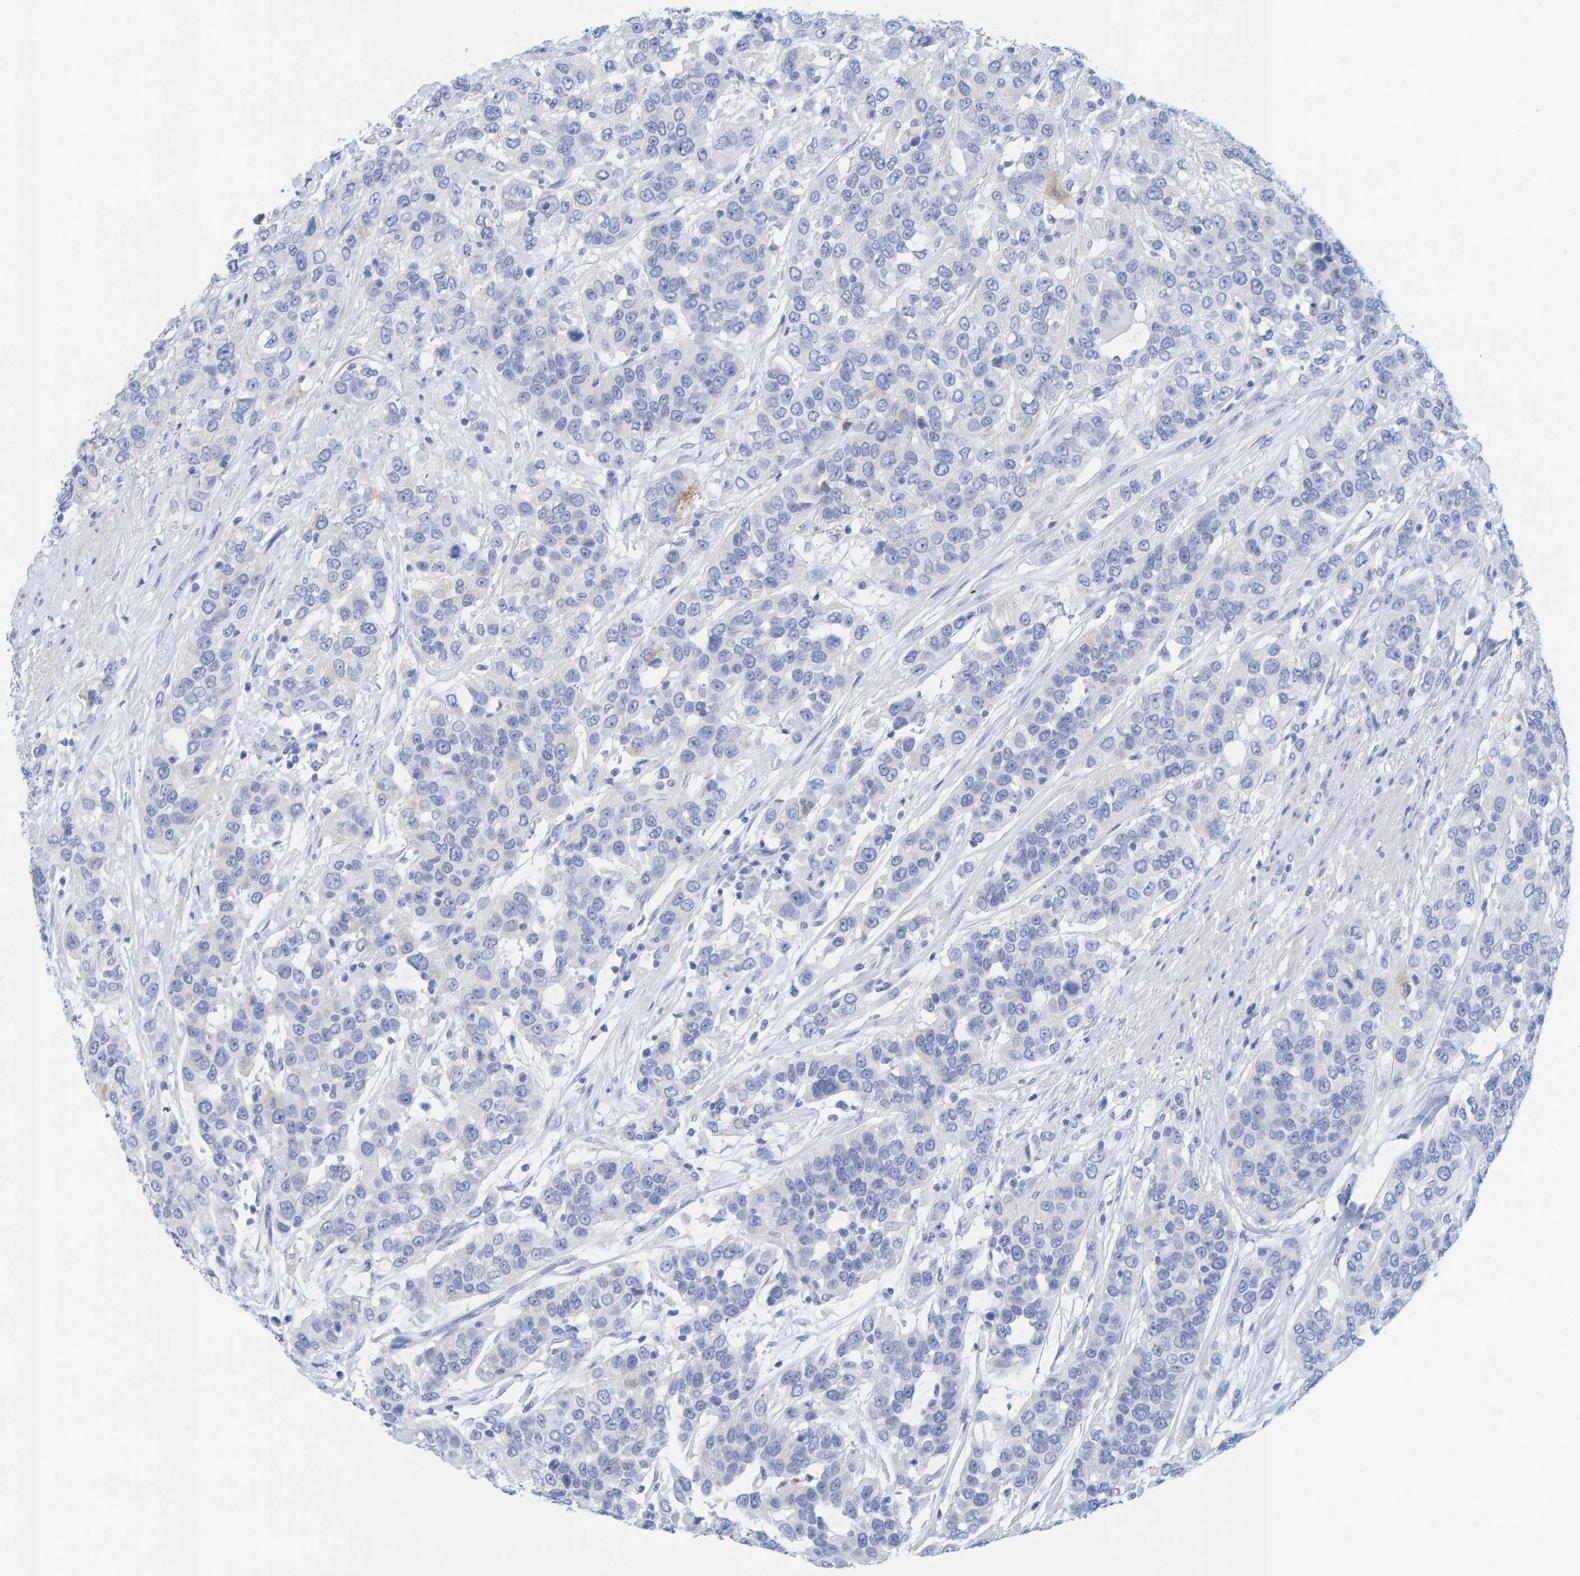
{"staining": {"intensity": "negative", "quantity": "none", "location": "none"}, "tissue": "urothelial cancer", "cell_type": "Tumor cells", "image_type": "cancer", "snomed": [{"axis": "morphology", "description": "Urothelial carcinoma, High grade"}, {"axis": "topography", "description": "Urinary bladder"}], "caption": "Urothelial cancer was stained to show a protein in brown. There is no significant positivity in tumor cells.", "gene": "KLHL11", "patient": {"sex": "female", "age": 80}}